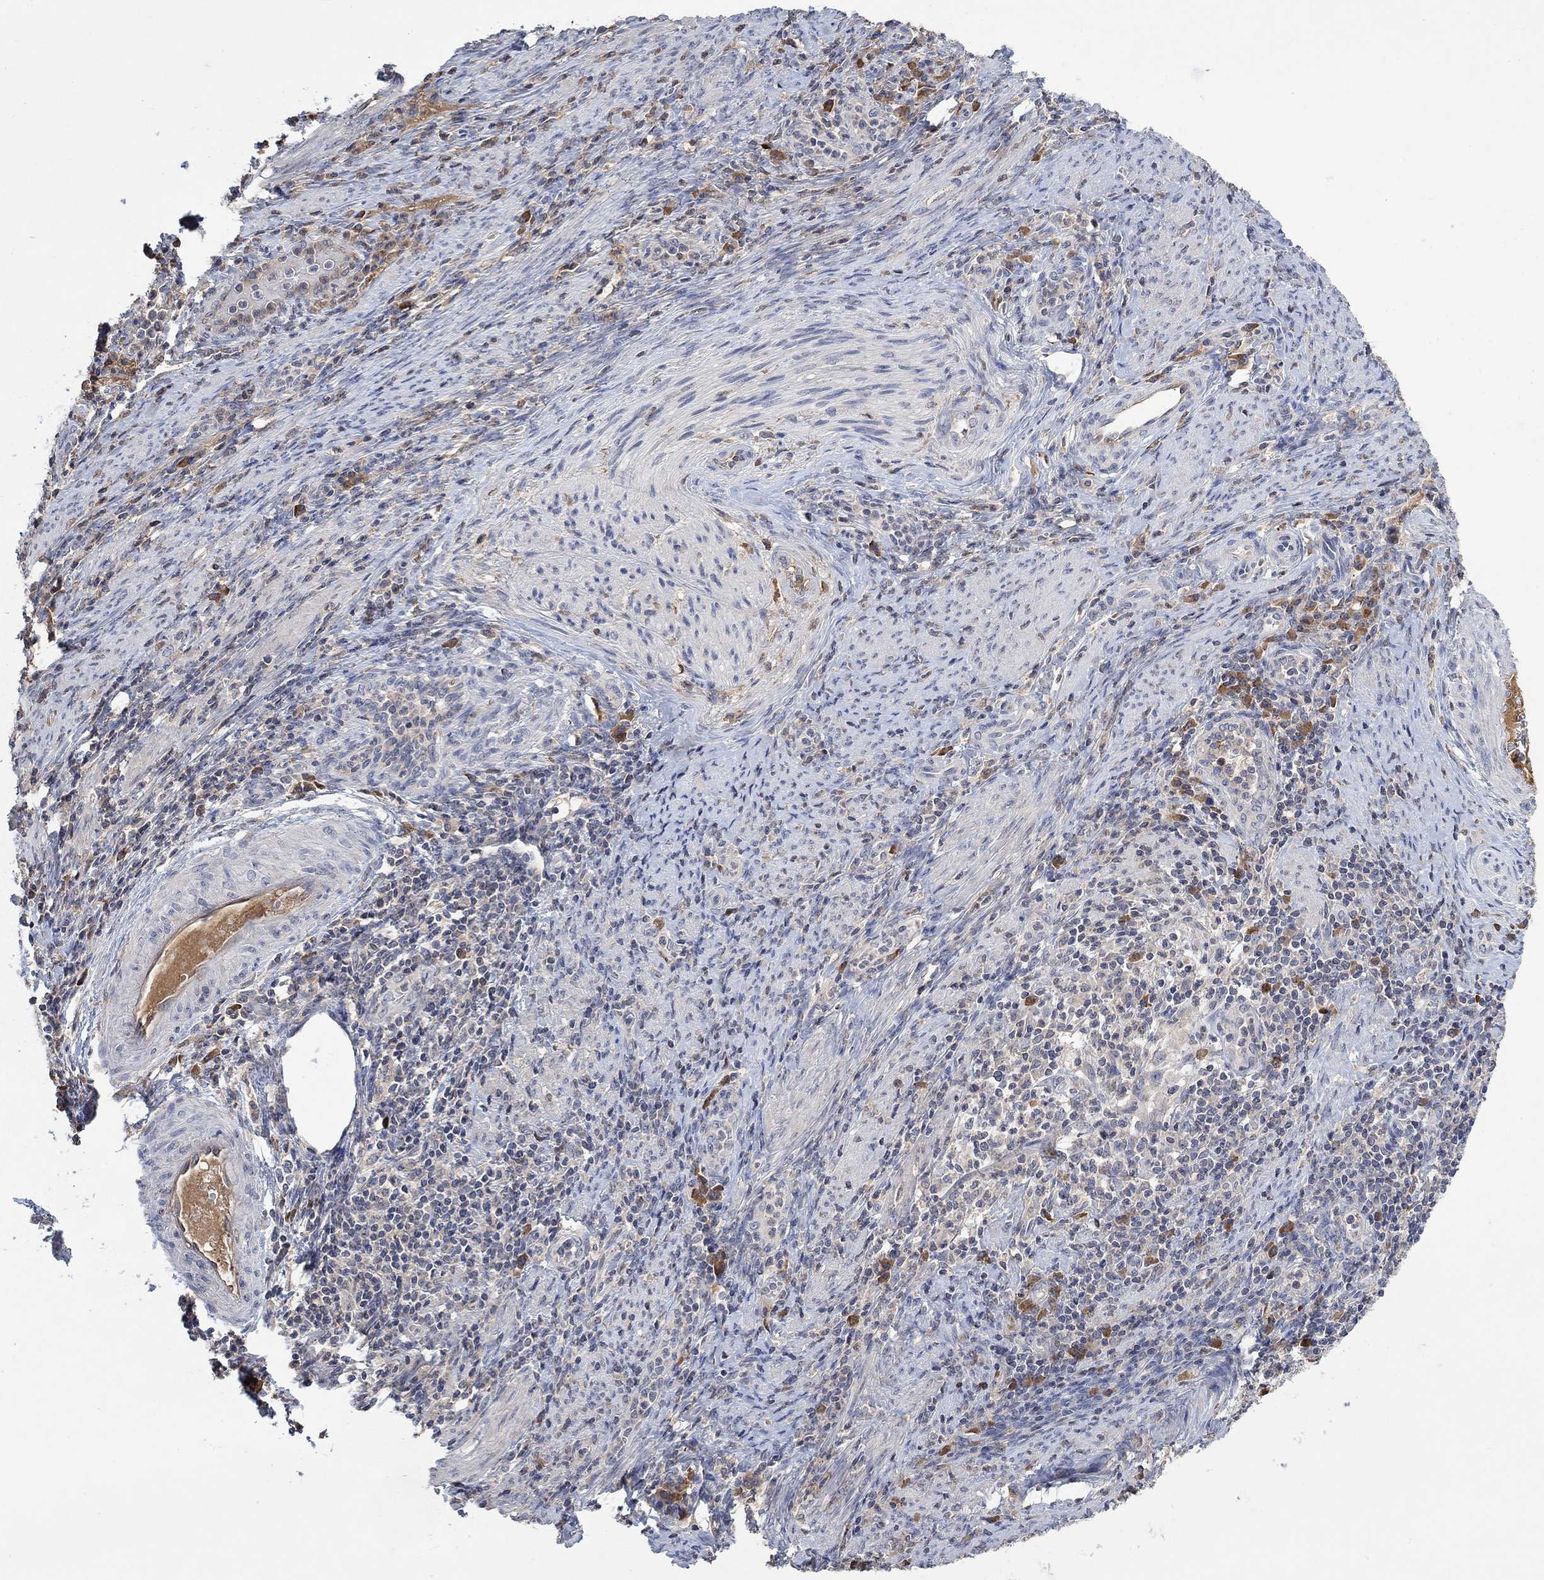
{"staining": {"intensity": "negative", "quantity": "none", "location": "none"}, "tissue": "cervical cancer", "cell_type": "Tumor cells", "image_type": "cancer", "snomed": [{"axis": "morphology", "description": "Squamous cell carcinoma, NOS"}, {"axis": "topography", "description": "Cervix"}], "caption": "Protein analysis of squamous cell carcinoma (cervical) shows no significant positivity in tumor cells.", "gene": "MSTN", "patient": {"sex": "female", "age": 26}}